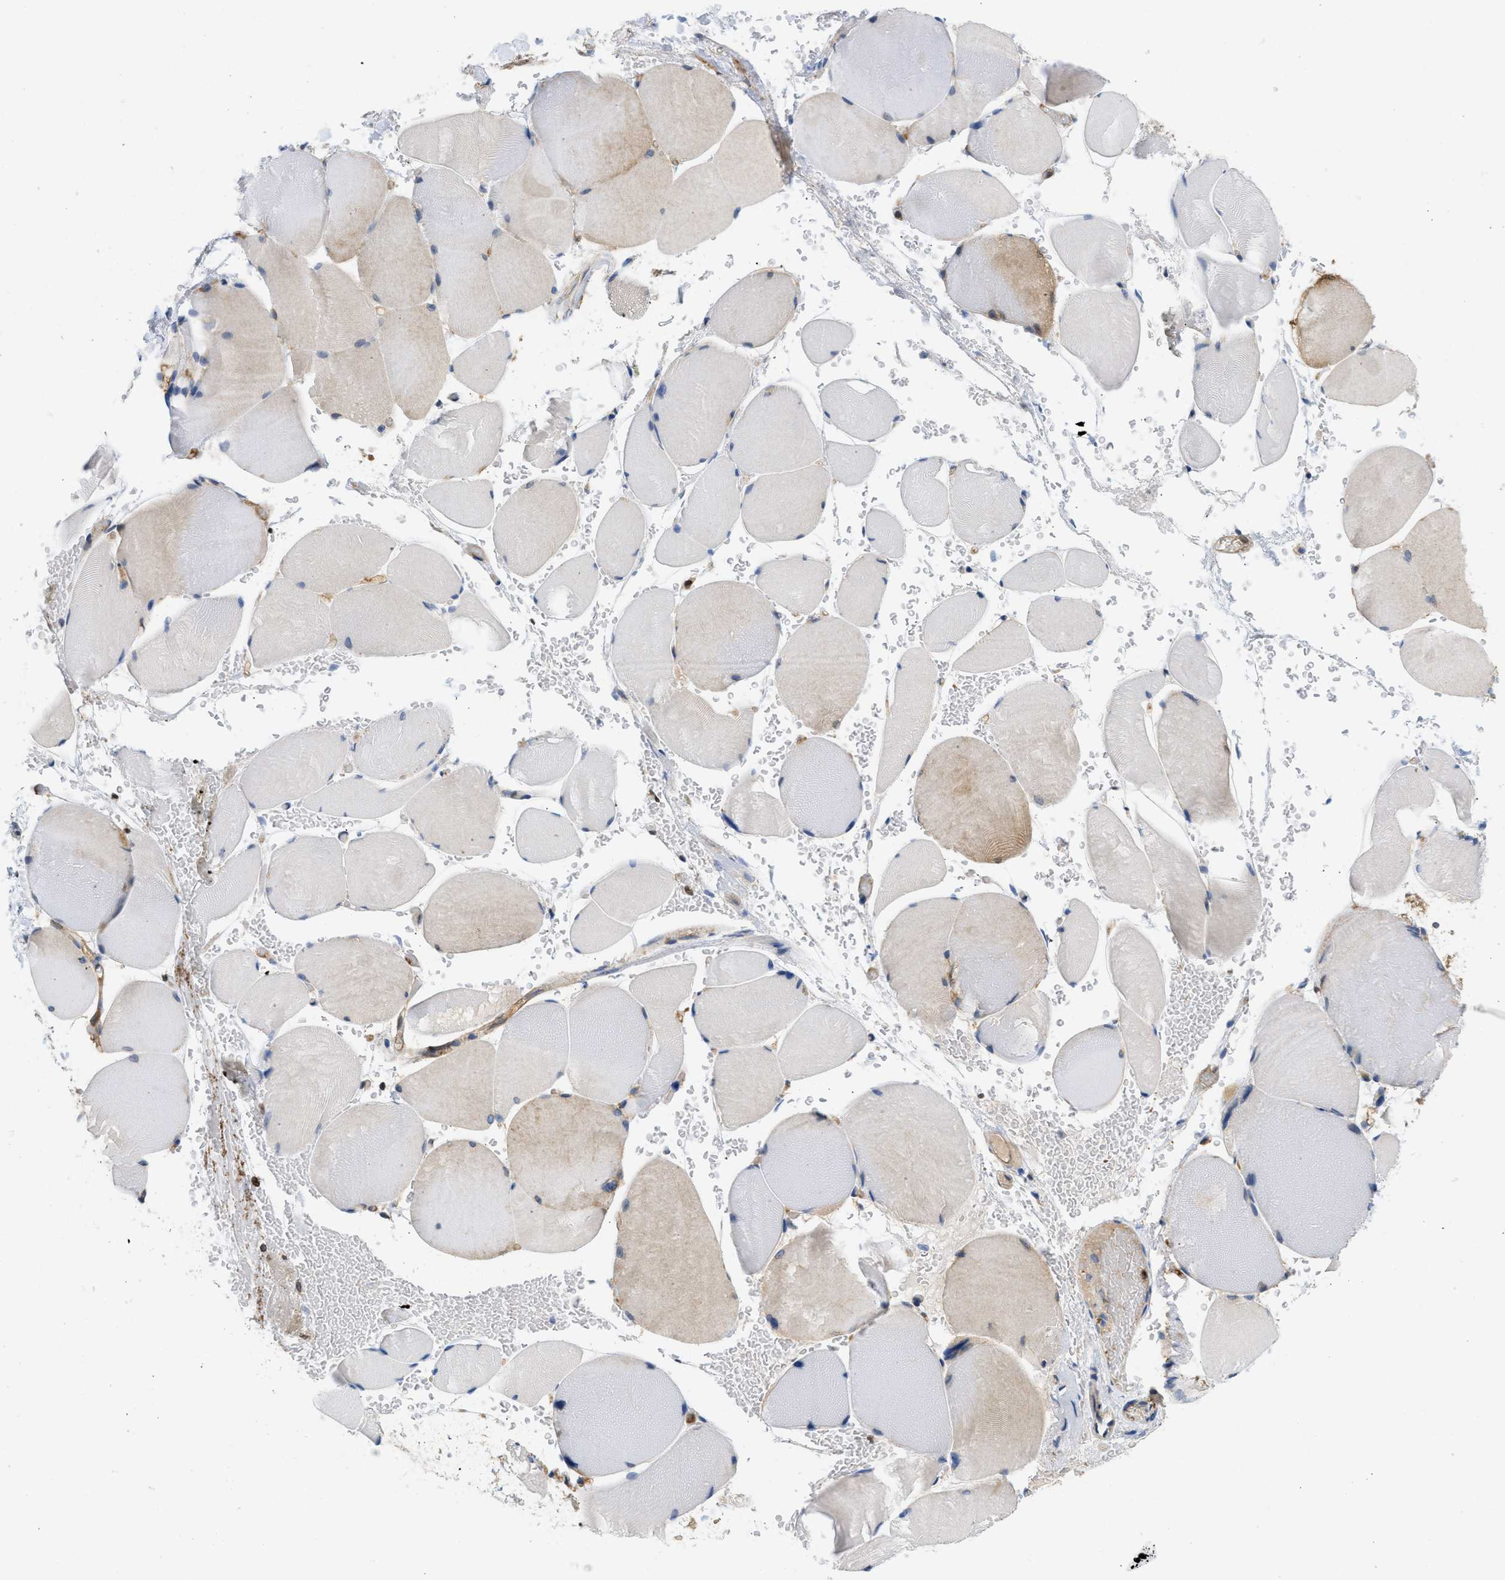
{"staining": {"intensity": "weak", "quantity": "25%-75%", "location": "cytoplasmic/membranous"}, "tissue": "skeletal muscle", "cell_type": "Myocytes", "image_type": "normal", "snomed": [{"axis": "morphology", "description": "Normal tissue, NOS"}, {"axis": "topography", "description": "Skin"}, {"axis": "topography", "description": "Skeletal muscle"}], "caption": "A photomicrograph of human skeletal muscle stained for a protein shows weak cytoplasmic/membranous brown staining in myocytes.", "gene": "STRN", "patient": {"sex": "male", "age": 83}}